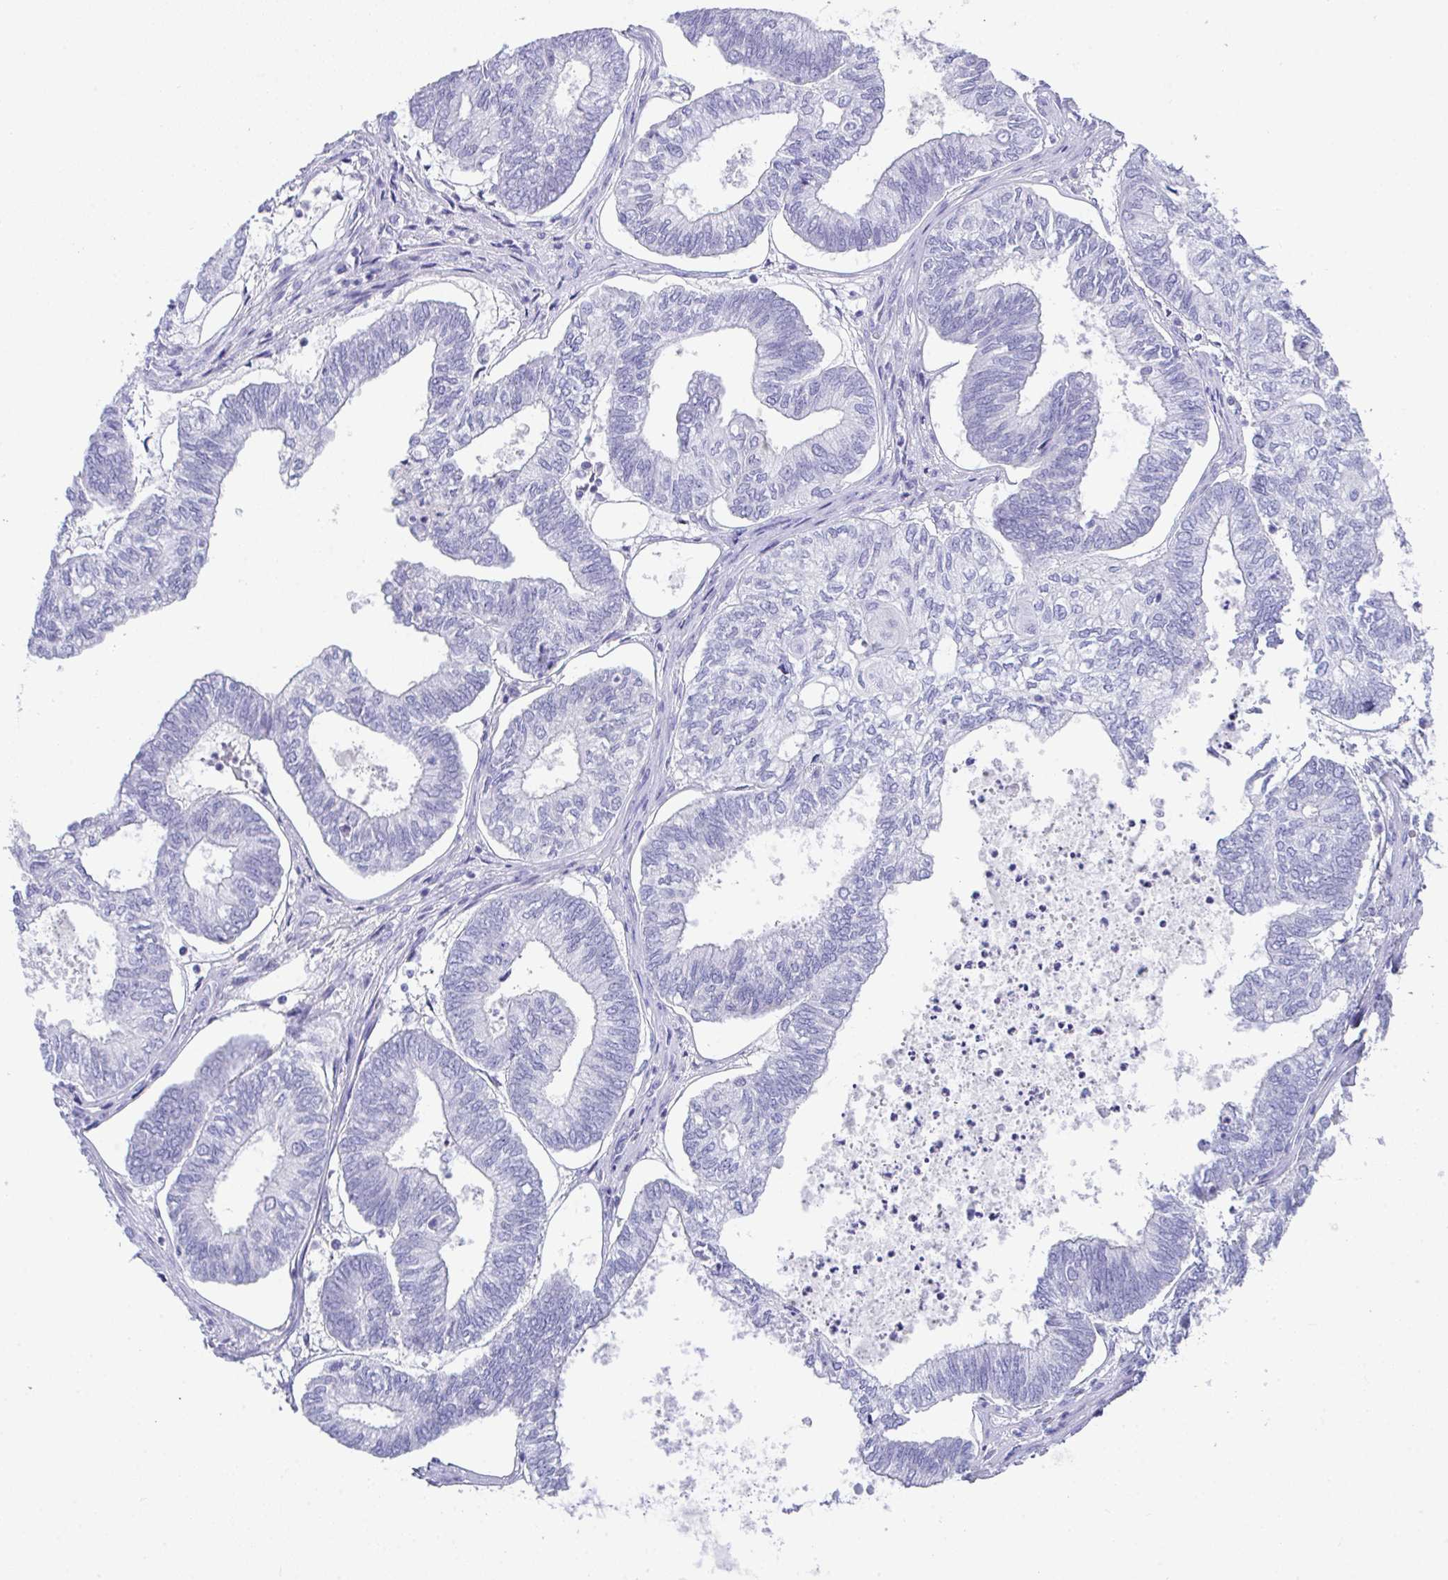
{"staining": {"intensity": "negative", "quantity": "none", "location": "none"}, "tissue": "ovarian cancer", "cell_type": "Tumor cells", "image_type": "cancer", "snomed": [{"axis": "morphology", "description": "Carcinoma, endometroid"}, {"axis": "topography", "description": "Ovary"}], "caption": "An immunohistochemistry (IHC) micrograph of ovarian cancer is shown. There is no staining in tumor cells of ovarian cancer.", "gene": "KMT2E", "patient": {"sex": "female", "age": 64}}